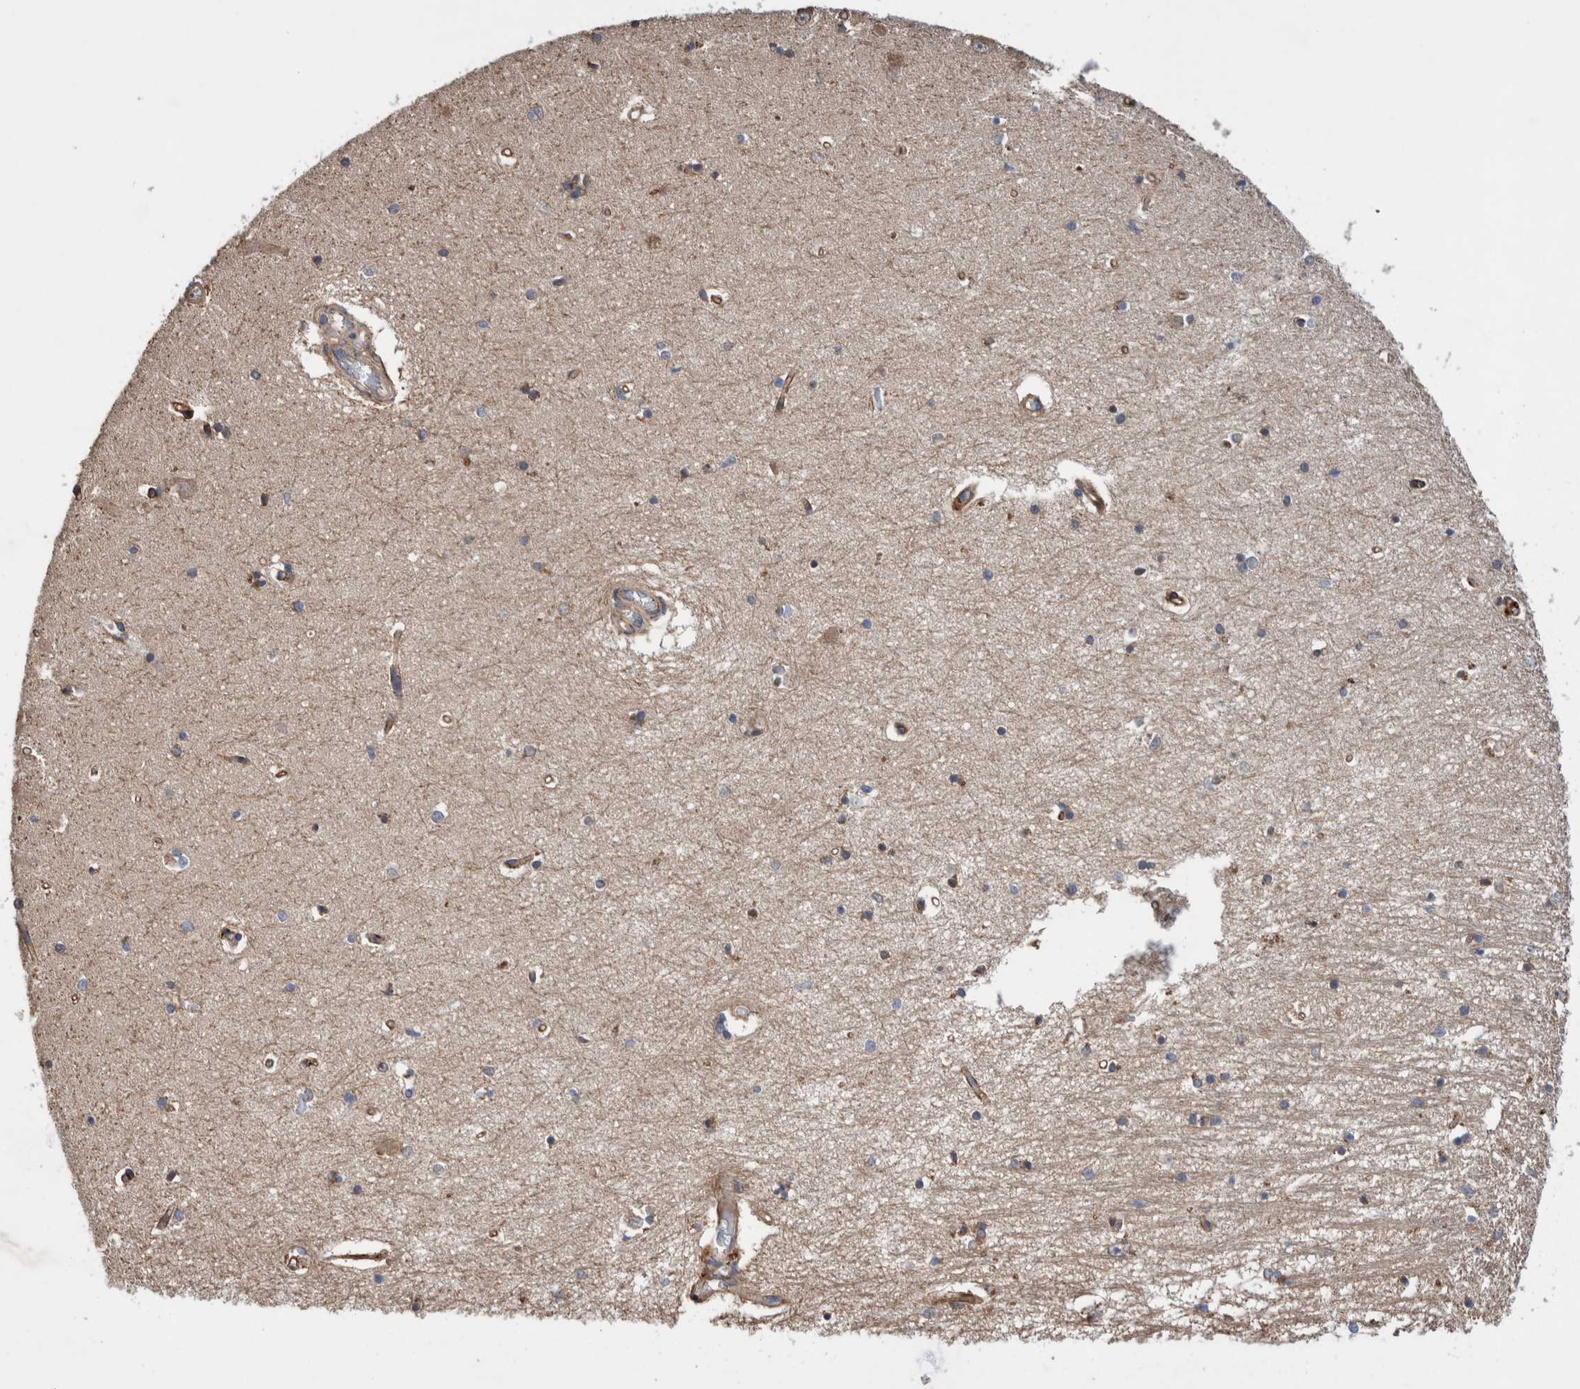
{"staining": {"intensity": "weak", "quantity": "25%-75%", "location": "cytoplasmic/membranous"}, "tissue": "hippocampus", "cell_type": "Glial cells", "image_type": "normal", "snomed": [{"axis": "morphology", "description": "Normal tissue, NOS"}, {"axis": "topography", "description": "Hippocampus"}], "caption": "IHC image of benign hippocampus: hippocampus stained using immunohistochemistry shows low levels of weak protein expression localized specifically in the cytoplasmic/membranous of glial cells, appearing as a cytoplasmic/membranous brown color.", "gene": "PIK3R6", "patient": {"sex": "male", "age": 70}}